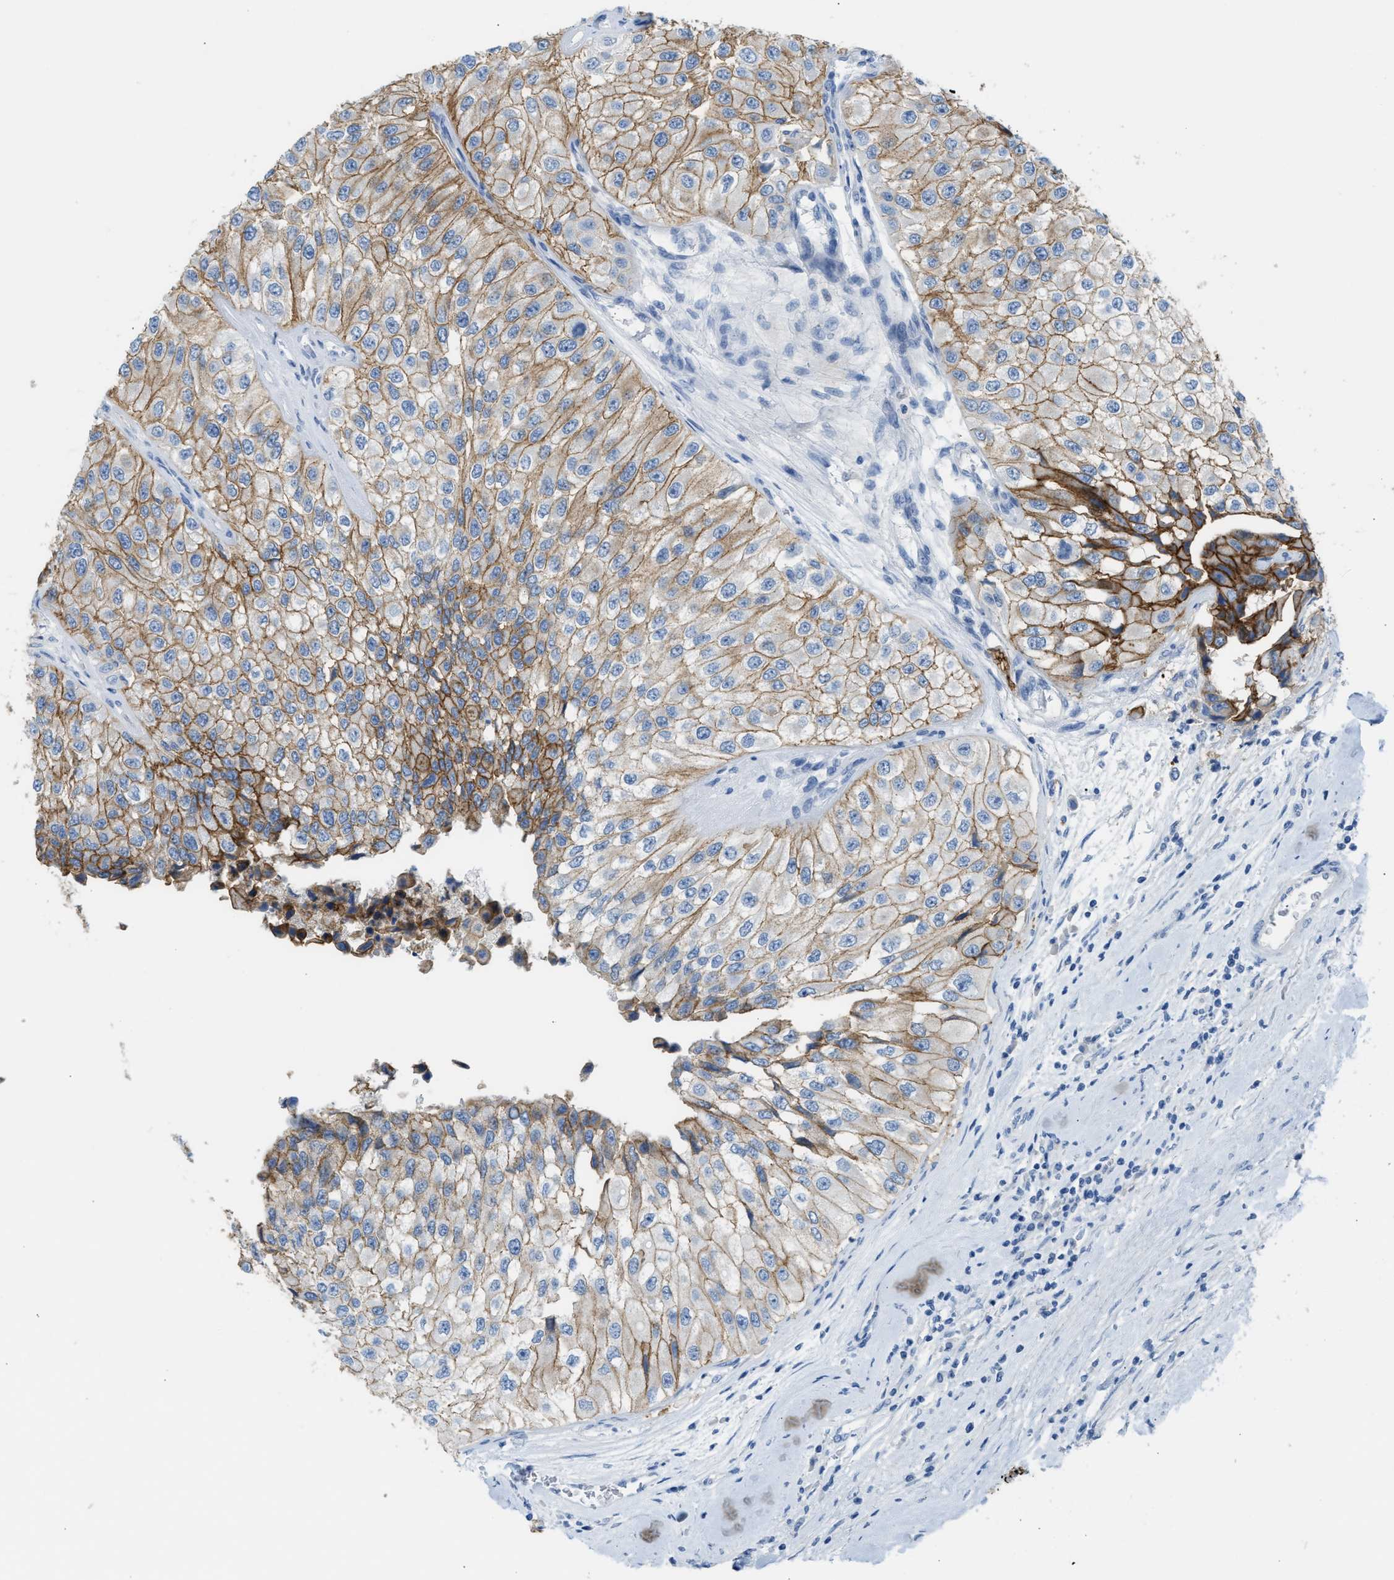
{"staining": {"intensity": "moderate", "quantity": ">75%", "location": "cytoplasmic/membranous"}, "tissue": "urothelial cancer", "cell_type": "Tumor cells", "image_type": "cancer", "snomed": [{"axis": "morphology", "description": "Urothelial carcinoma, High grade"}, {"axis": "topography", "description": "Kidney"}, {"axis": "topography", "description": "Urinary bladder"}], "caption": "A brown stain highlights moderate cytoplasmic/membranous expression of a protein in human urothelial carcinoma (high-grade) tumor cells. (IHC, brightfield microscopy, high magnification).", "gene": "ERBB2", "patient": {"sex": "male", "age": 77}}